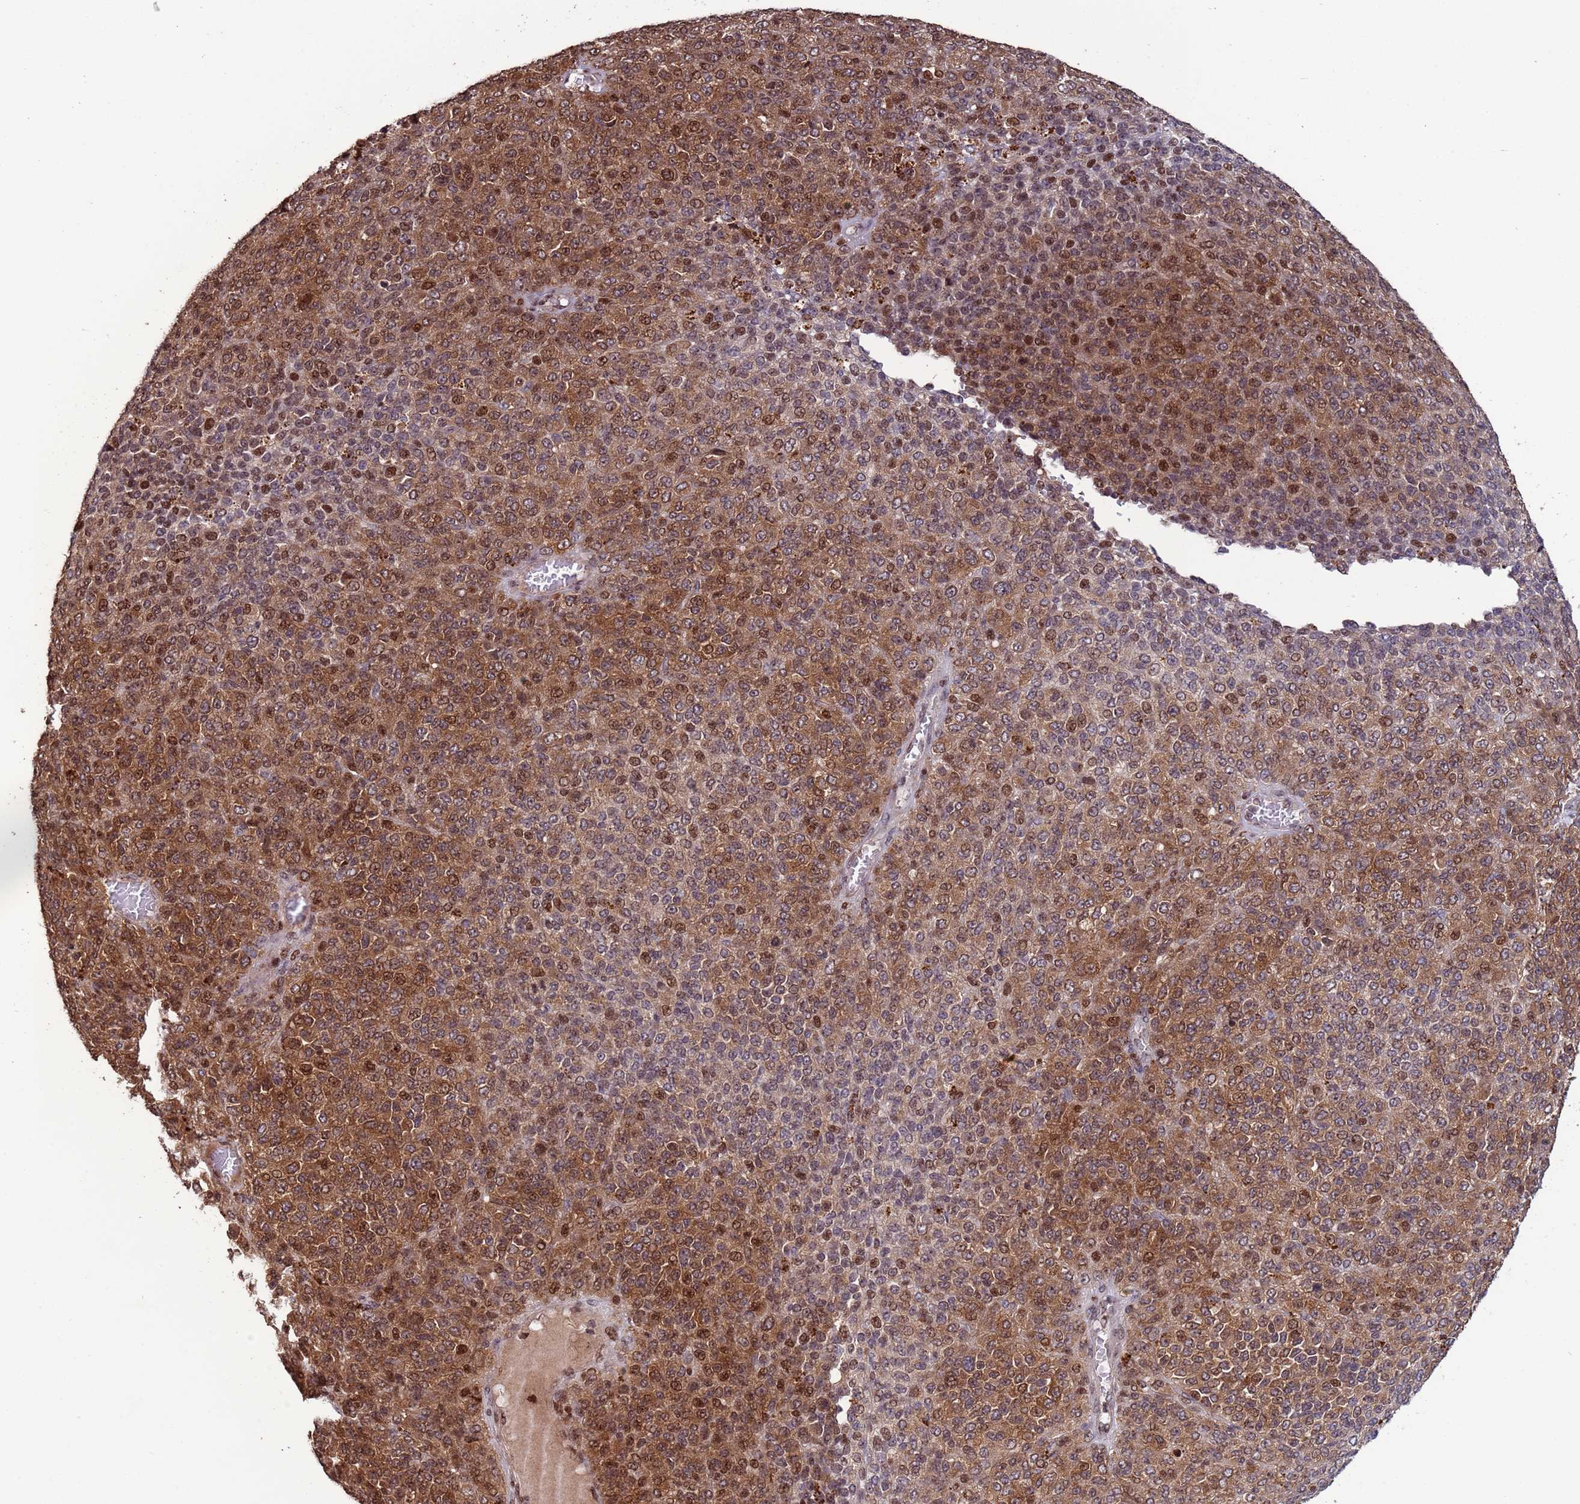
{"staining": {"intensity": "moderate", "quantity": "25%-75%", "location": "cytoplasmic/membranous,nuclear"}, "tissue": "melanoma", "cell_type": "Tumor cells", "image_type": "cancer", "snomed": [{"axis": "morphology", "description": "Malignant melanoma, Metastatic site"}, {"axis": "topography", "description": "Brain"}], "caption": "Protein staining reveals moderate cytoplasmic/membranous and nuclear staining in about 25%-75% of tumor cells in melanoma.", "gene": "HGH1", "patient": {"sex": "female", "age": 56}}